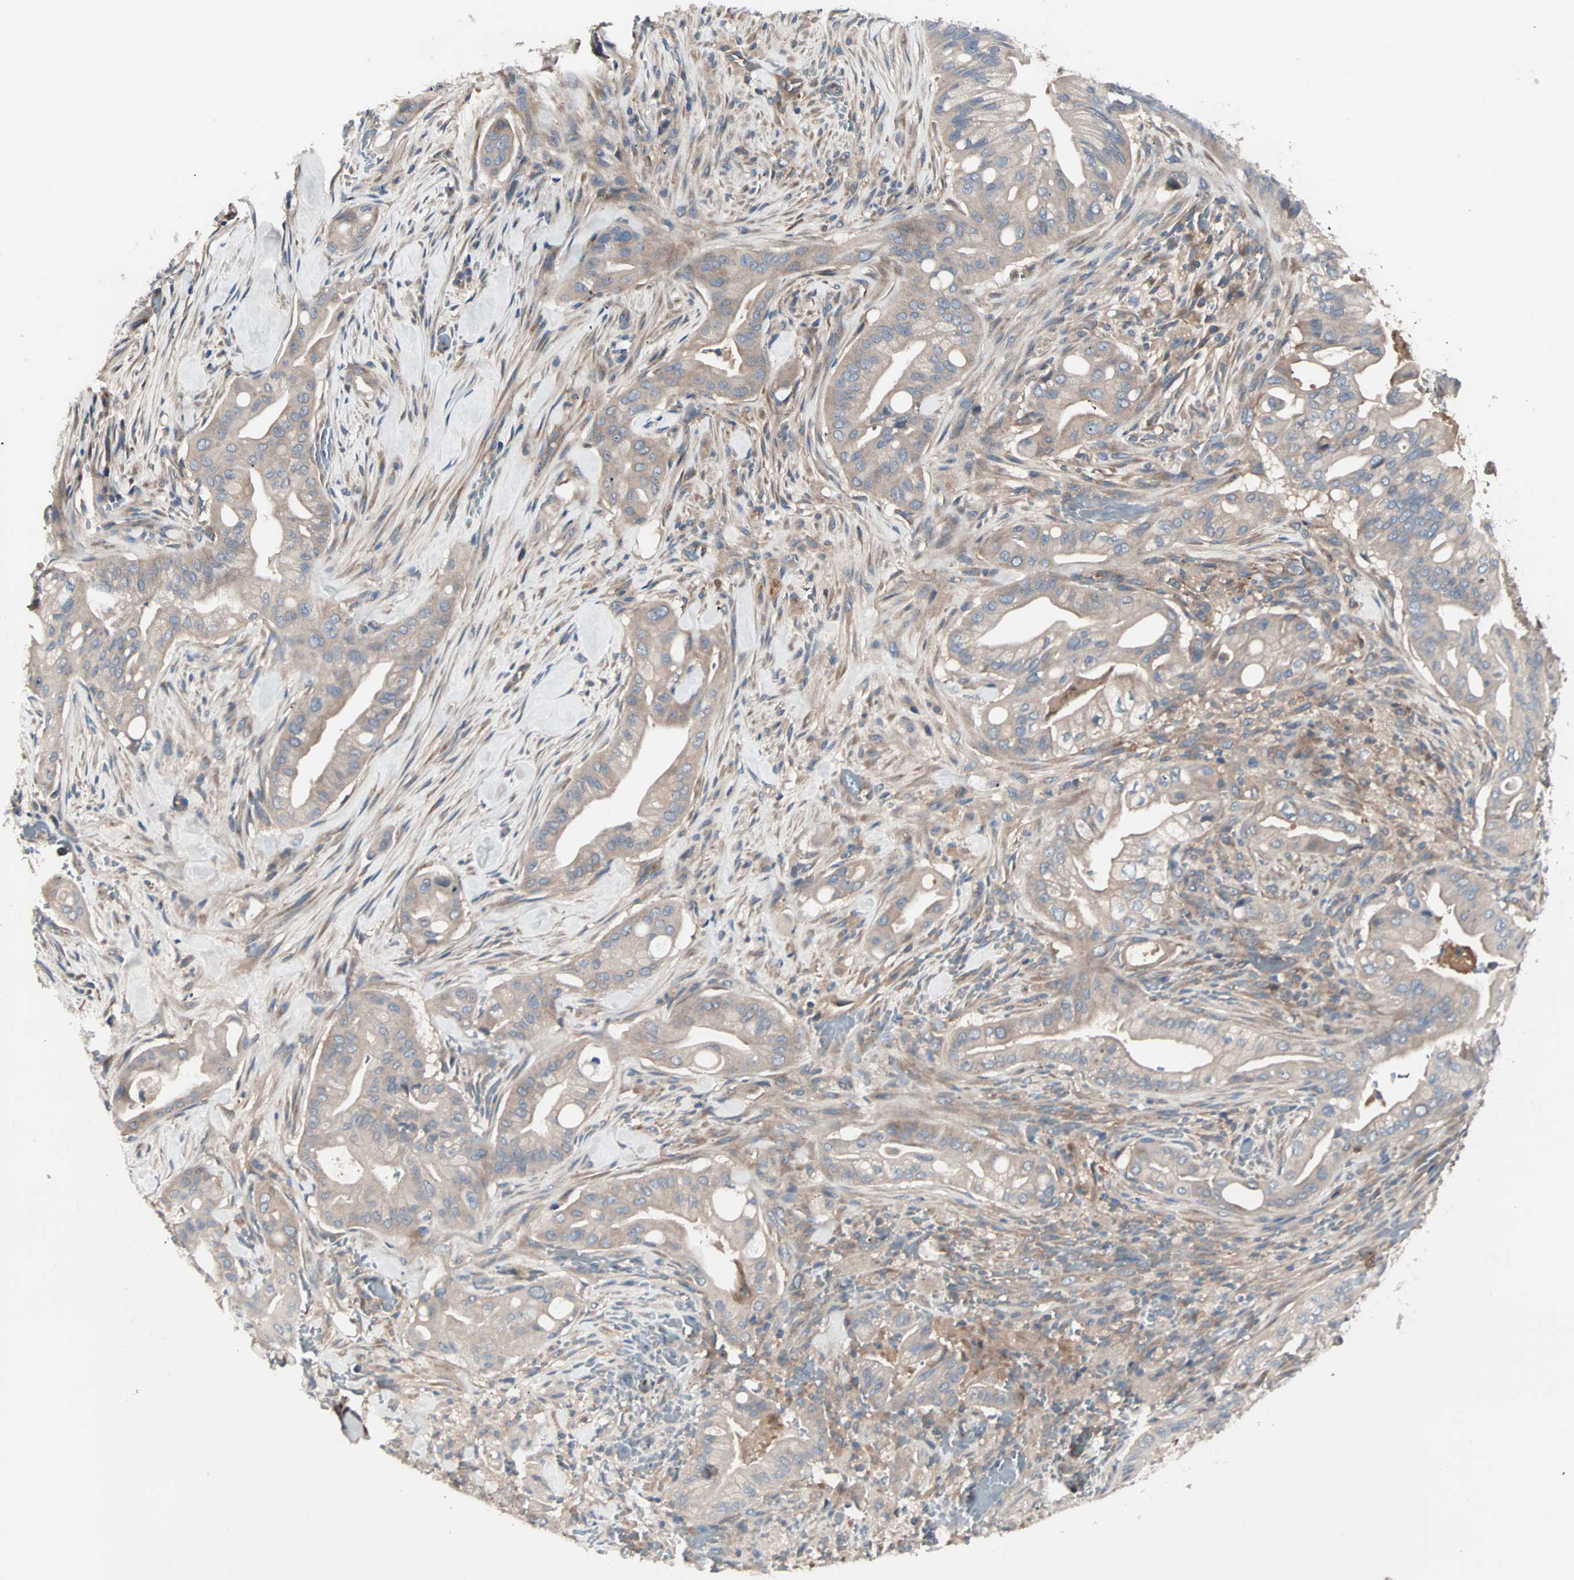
{"staining": {"intensity": "weak", "quantity": ">75%", "location": "cytoplasmic/membranous"}, "tissue": "liver cancer", "cell_type": "Tumor cells", "image_type": "cancer", "snomed": [{"axis": "morphology", "description": "Cholangiocarcinoma"}, {"axis": "topography", "description": "Liver"}], "caption": "Immunohistochemistry micrograph of liver cholangiocarcinoma stained for a protein (brown), which displays low levels of weak cytoplasmic/membranous positivity in about >75% of tumor cells.", "gene": "CAD", "patient": {"sex": "female", "age": 68}}